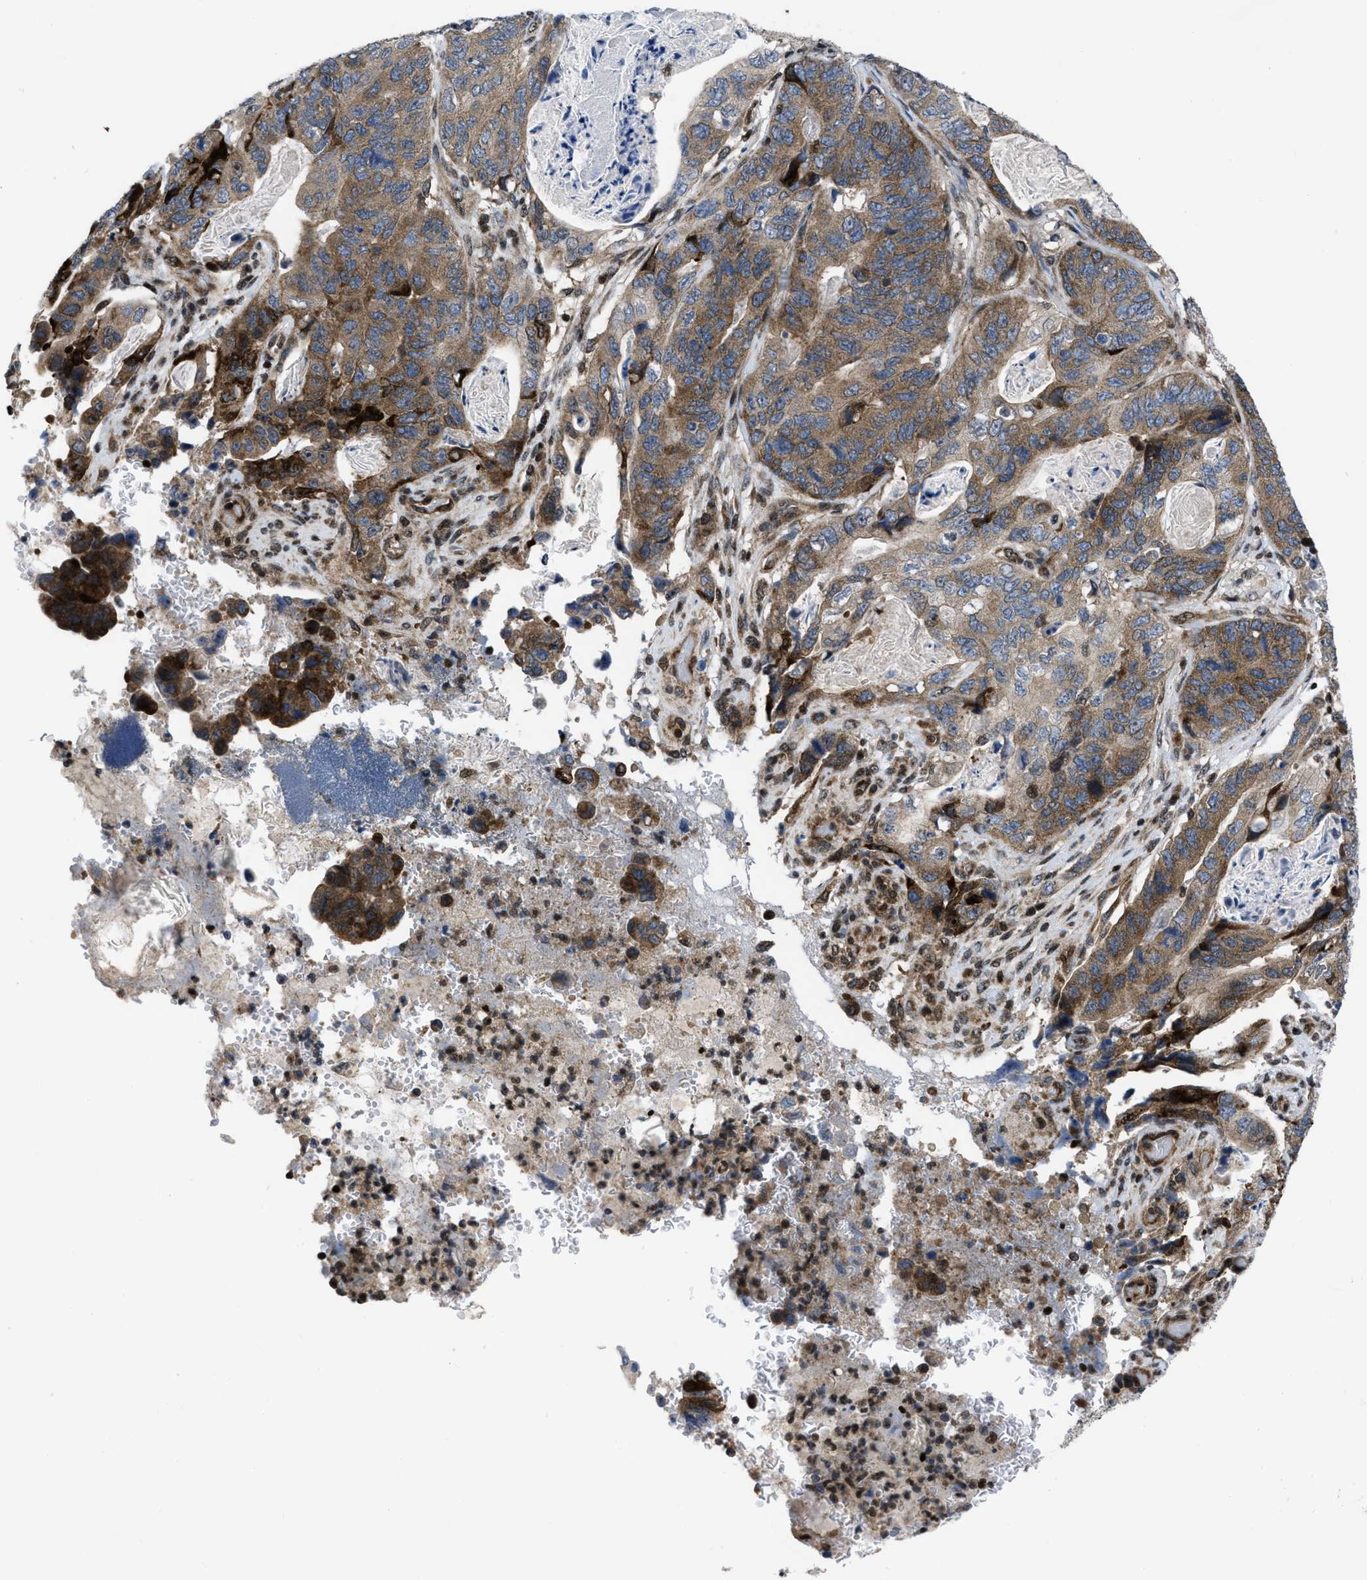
{"staining": {"intensity": "moderate", "quantity": ">75%", "location": "cytoplasmic/membranous"}, "tissue": "stomach cancer", "cell_type": "Tumor cells", "image_type": "cancer", "snomed": [{"axis": "morphology", "description": "Adenocarcinoma, NOS"}, {"axis": "topography", "description": "Stomach"}], "caption": "Adenocarcinoma (stomach) stained with a protein marker demonstrates moderate staining in tumor cells.", "gene": "PPP2CB", "patient": {"sex": "female", "age": 89}}